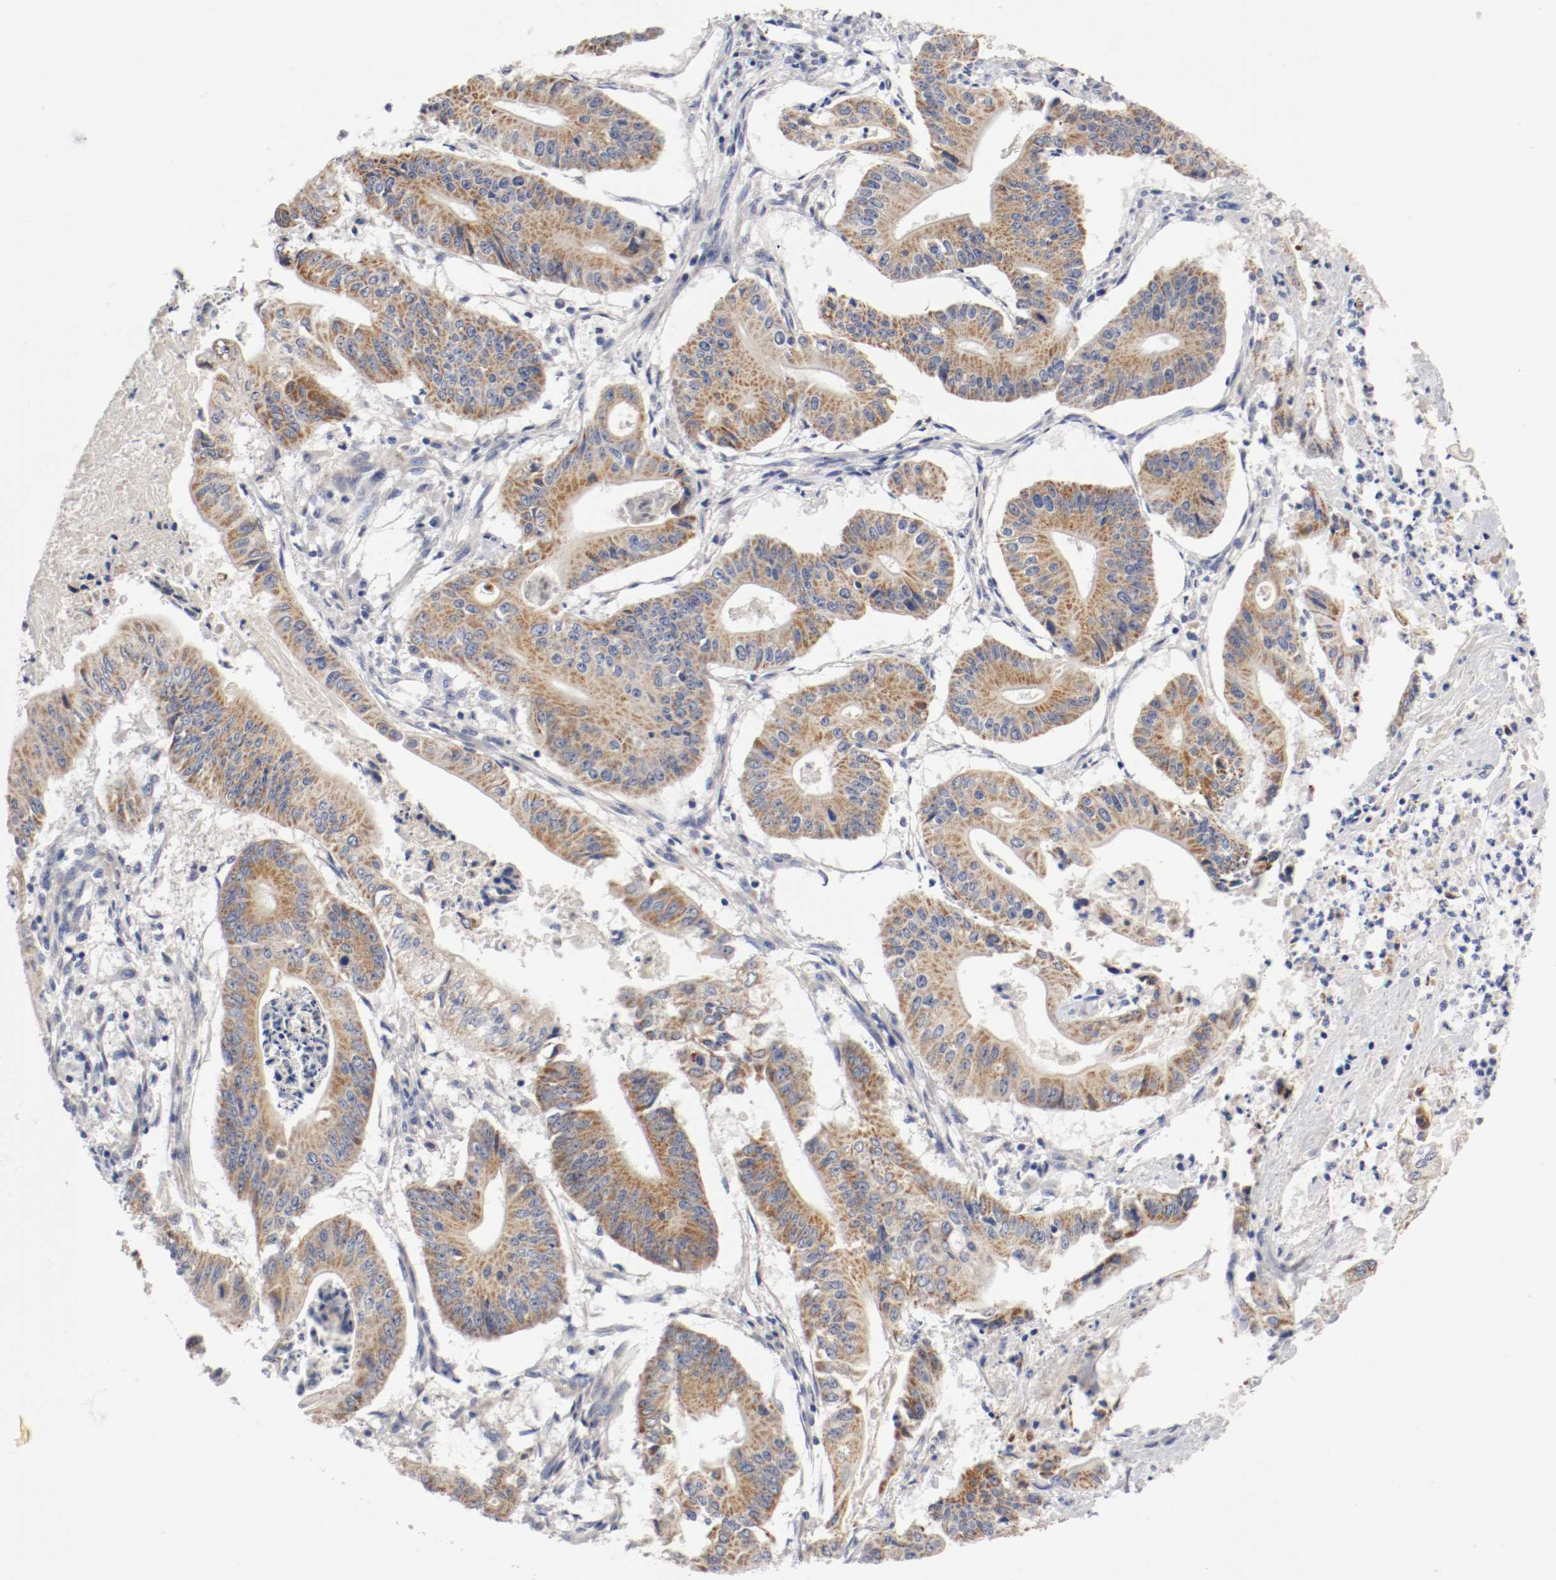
{"staining": {"intensity": "moderate", "quantity": ">75%", "location": "cytoplasmic/membranous"}, "tissue": "pancreatic cancer", "cell_type": "Tumor cells", "image_type": "cancer", "snomed": [{"axis": "morphology", "description": "Normal tissue, NOS"}, {"axis": "topography", "description": "Lymph node"}], "caption": "Protein expression analysis of pancreatic cancer demonstrates moderate cytoplasmic/membranous staining in about >75% of tumor cells. The staining is performed using DAB (3,3'-diaminobenzidine) brown chromogen to label protein expression. The nuclei are counter-stained blue using hematoxylin.", "gene": "PCSK6", "patient": {"sex": "male", "age": 62}}